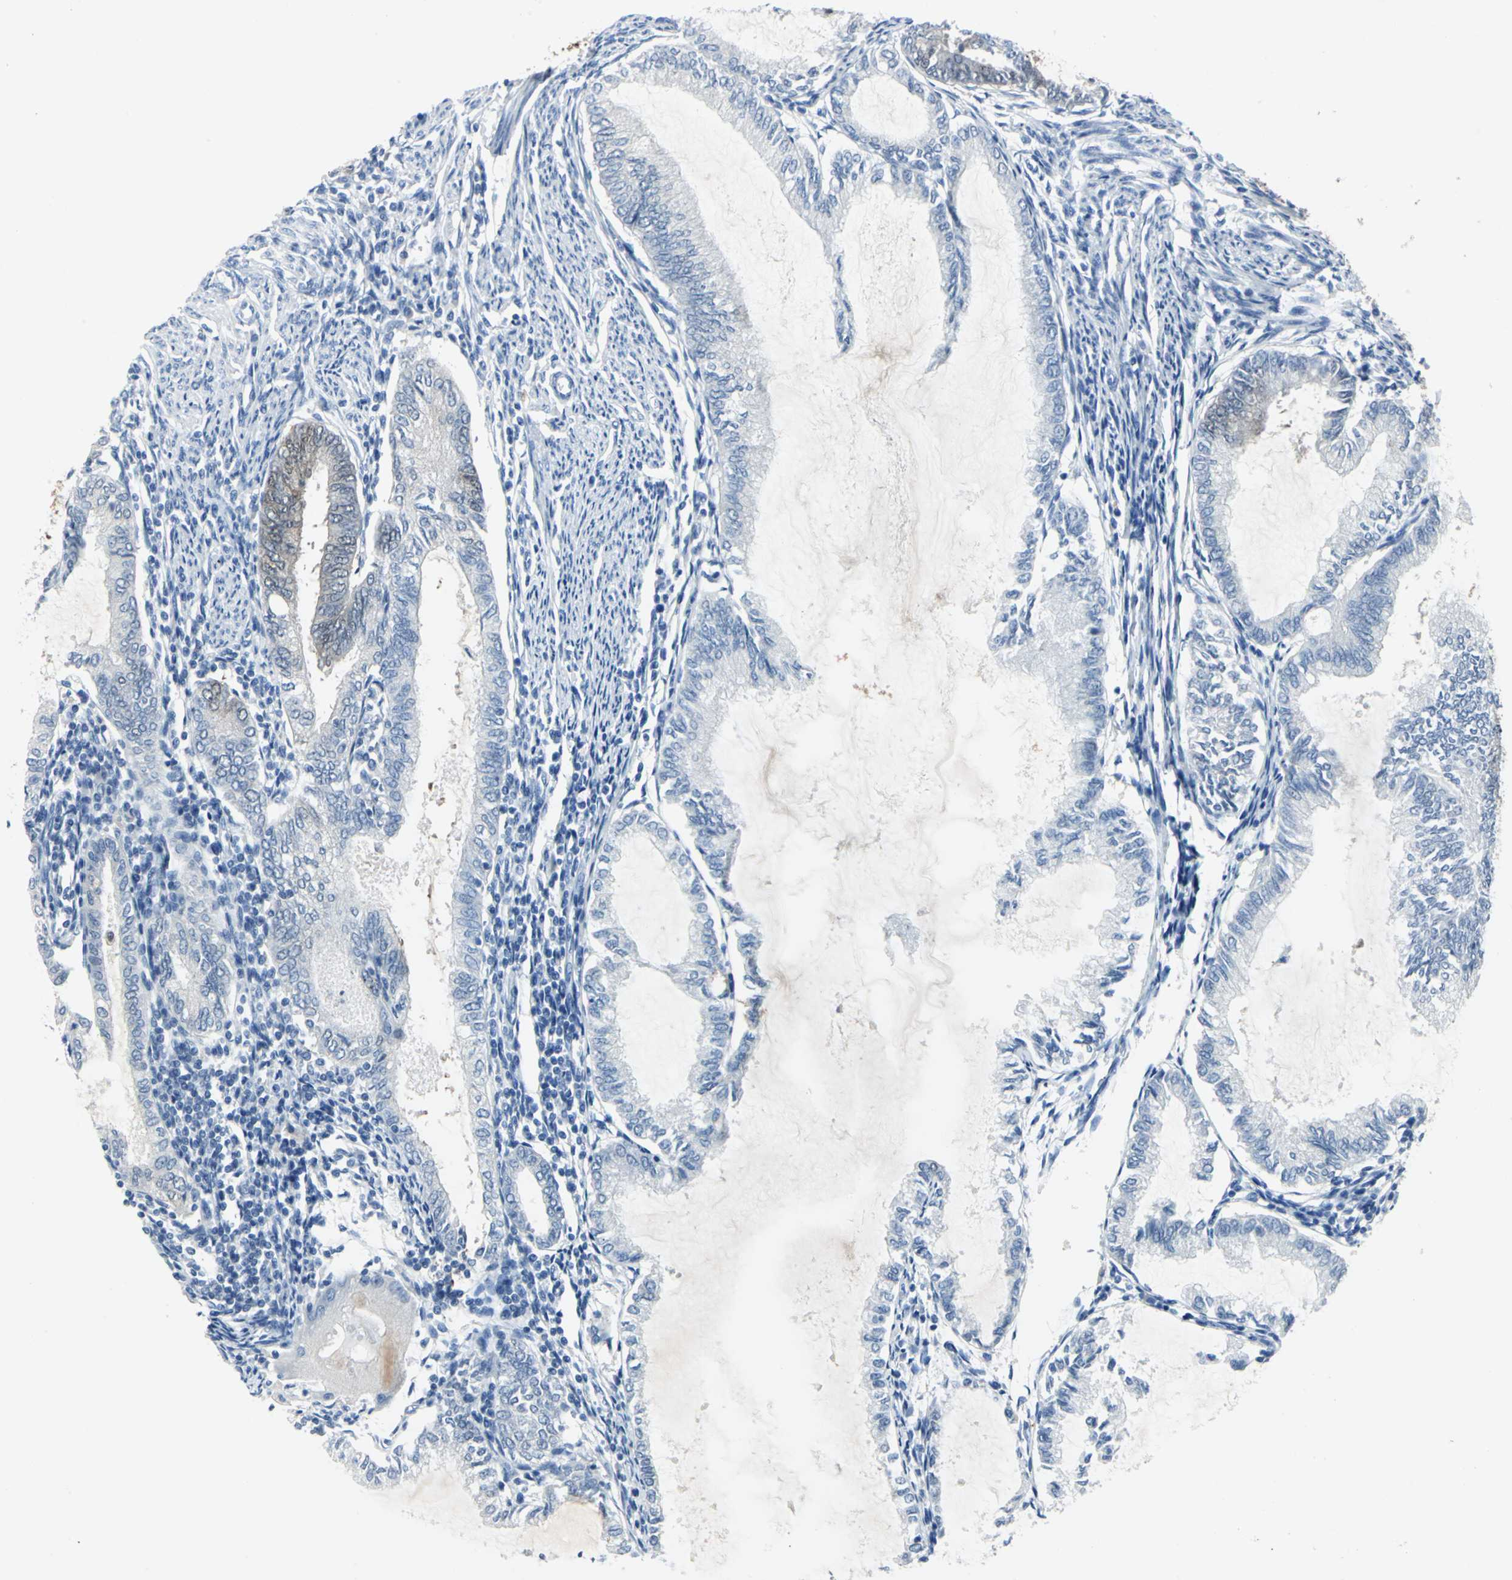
{"staining": {"intensity": "negative", "quantity": "none", "location": "none"}, "tissue": "endometrial cancer", "cell_type": "Tumor cells", "image_type": "cancer", "snomed": [{"axis": "morphology", "description": "Adenocarcinoma, NOS"}, {"axis": "topography", "description": "Endometrium"}], "caption": "High power microscopy image of an immunohistochemistry (IHC) micrograph of adenocarcinoma (endometrial), revealing no significant positivity in tumor cells.", "gene": "SFN", "patient": {"sex": "female", "age": 86}}